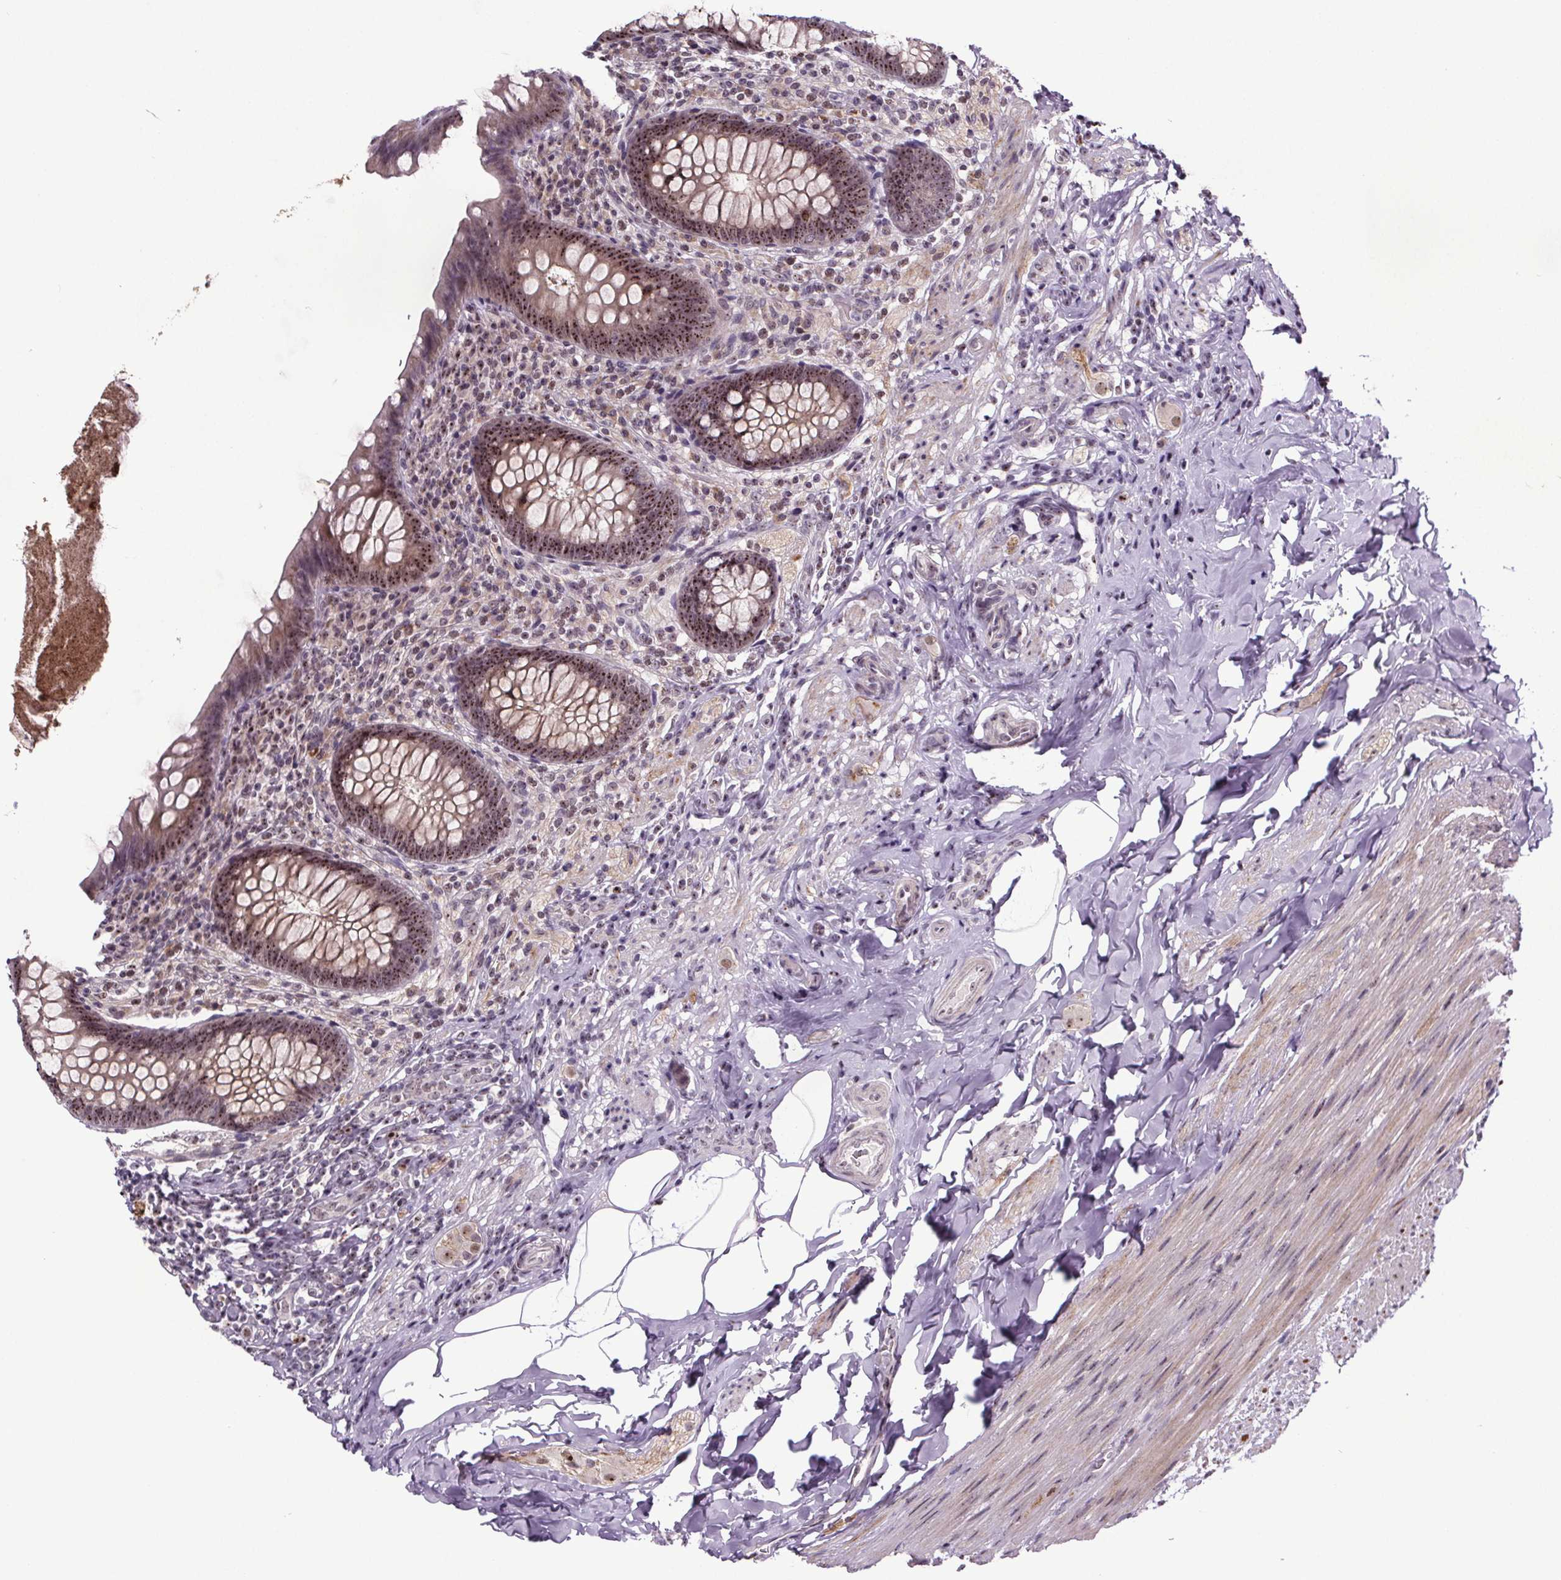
{"staining": {"intensity": "moderate", "quantity": ">75%", "location": "nuclear"}, "tissue": "appendix", "cell_type": "Glandular cells", "image_type": "normal", "snomed": [{"axis": "morphology", "description": "Normal tissue, NOS"}, {"axis": "topography", "description": "Appendix"}], "caption": "Protein staining of unremarkable appendix exhibits moderate nuclear positivity in approximately >75% of glandular cells.", "gene": "ATMIN", "patient": {"sex": "male", "age": 47}}